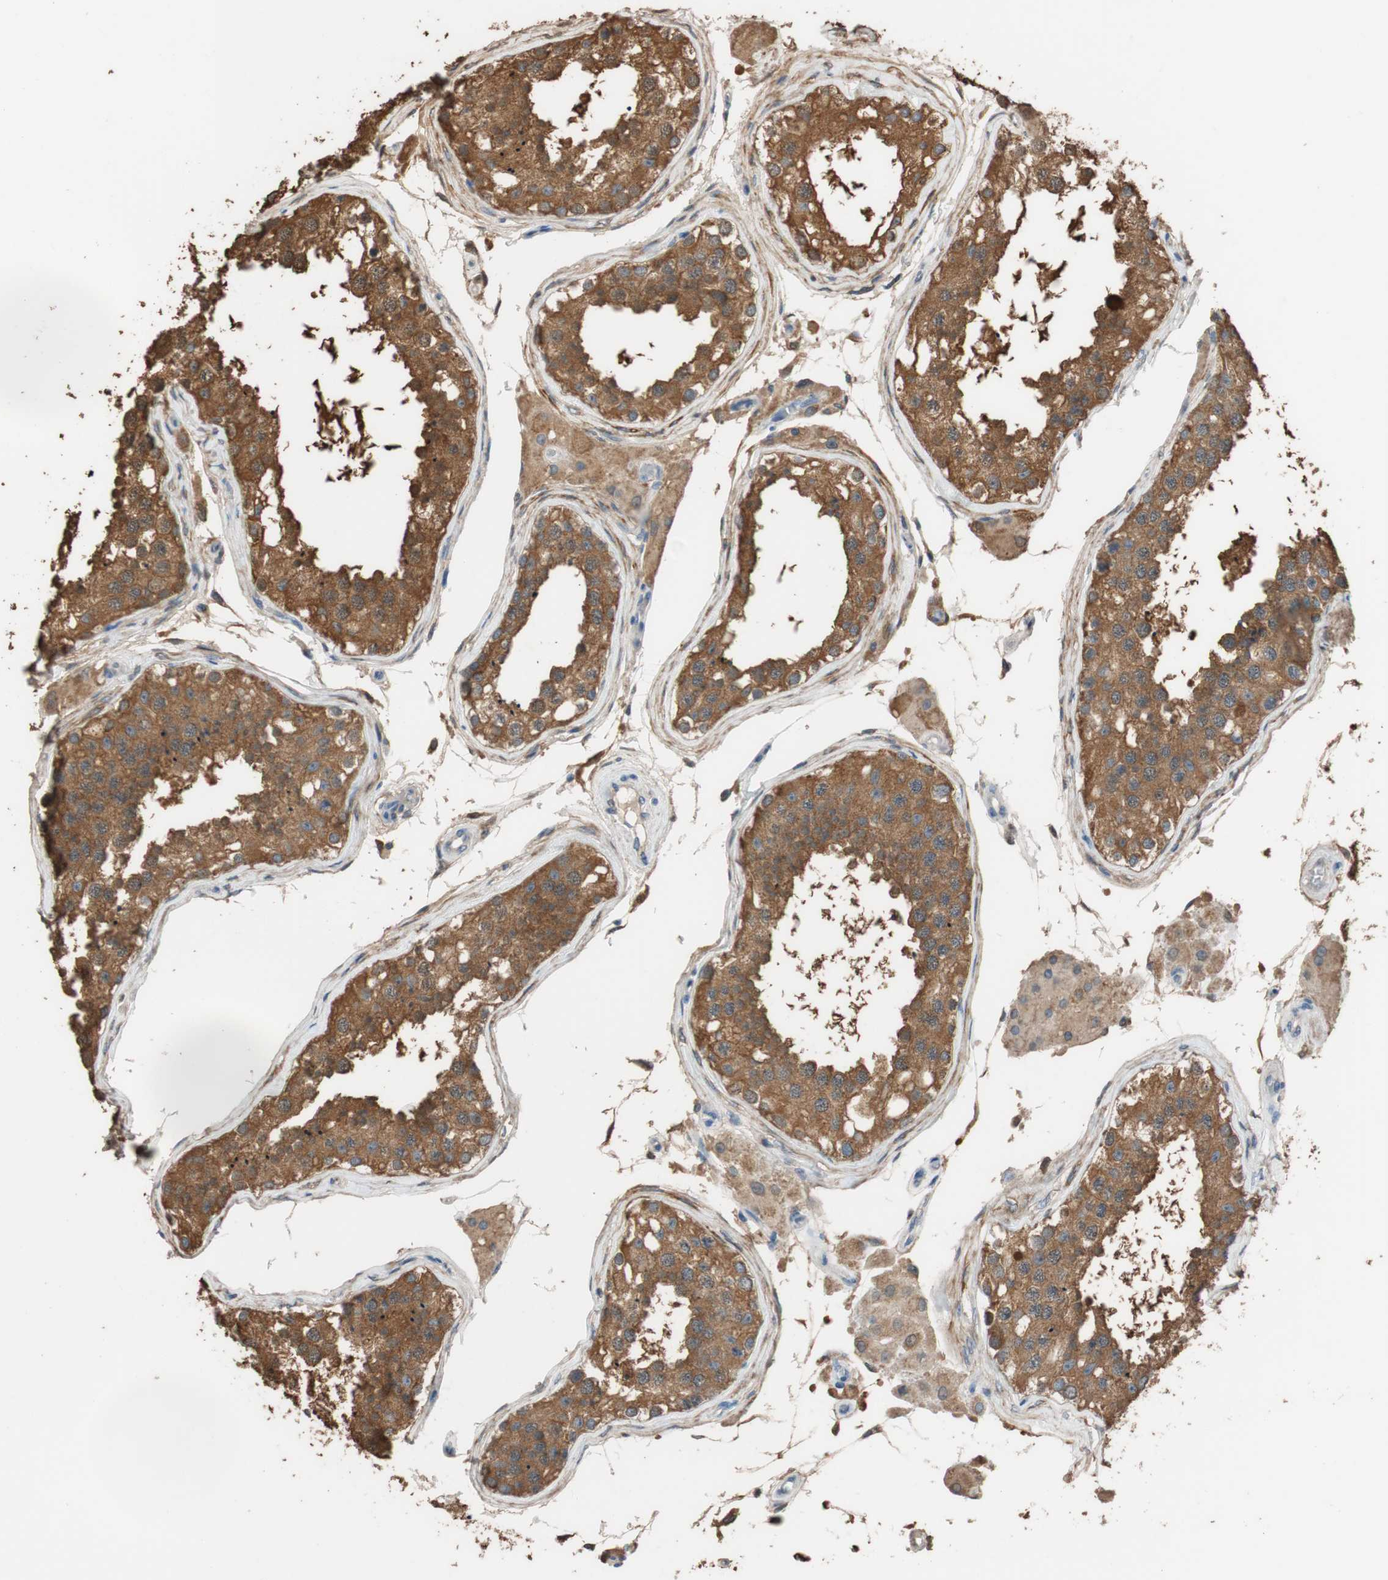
{"staining": {"intensity": "moderate", "quantity": ">75%", "location": "cytoplasmic/membranous"}, "tissue": "testis", "cell_type": "Cells in seminiferous ducts", "image_type": "normal", "snomed": [{"axis": "morphology", "description": "Normal tissue, NOS"}, {"axis": "topography", "description": "Testis"}], "caption": "Protein staining reveals moderate cytoplasmic/membranous positivity in about >75% of cells in seminiferous ducts in benign testis.", "gene": "ALDH1A2", "patient": {"sex": "male", "age": 68}}